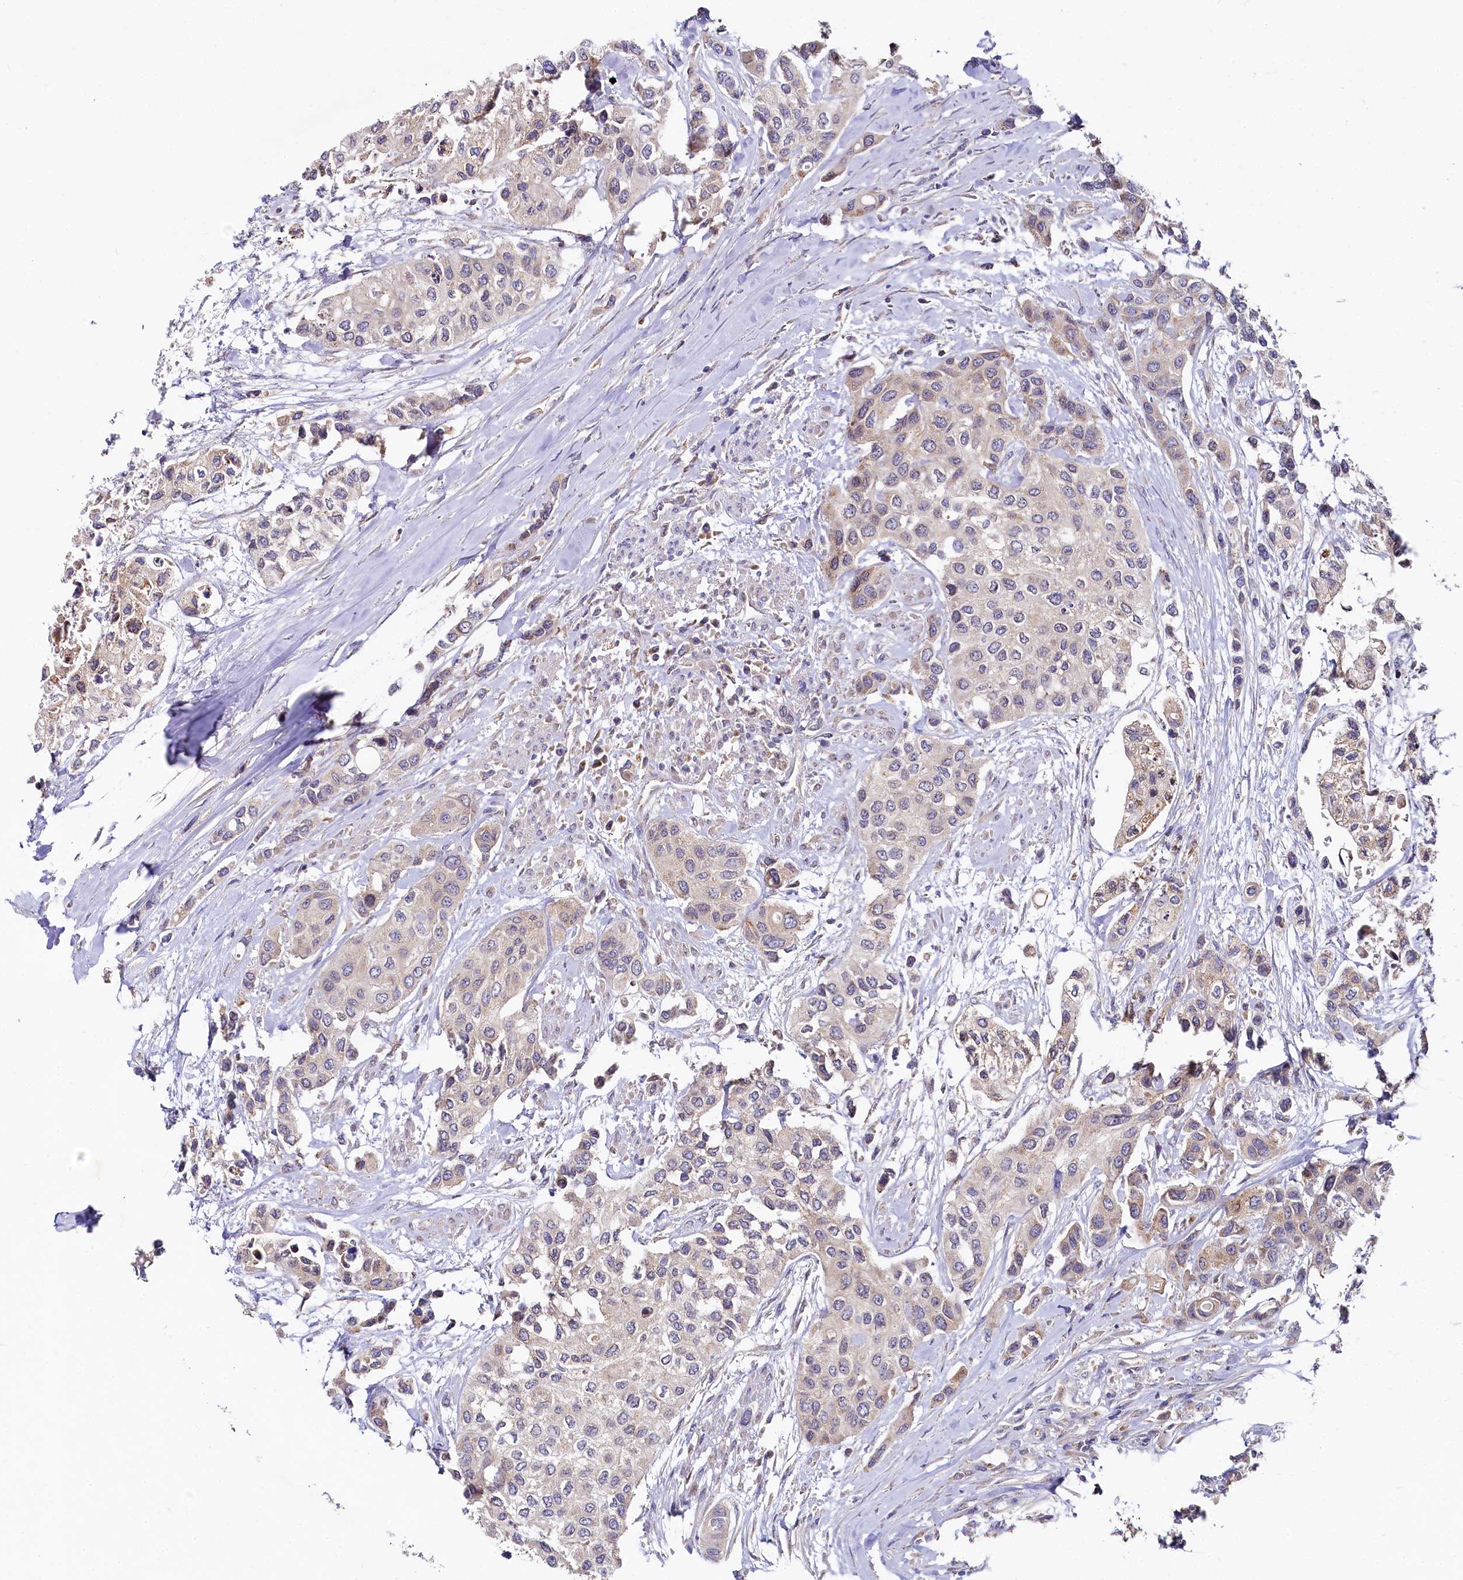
{"staining": {"intensity": "weak", "quantity": "<25%", "location": "cytoplasmic/membranous"}, "tissue": "urothelial cancer", "cell_type": "Tumor cells", "image_type": "cancer", "snomed": [{"axis": "morphology", "description": "Normal tissue, NOS"}, {"axis": "morphology", "description": "Urothelial carcinoma, High grade"}, {"axis": "topography", "description": "Vascular tissue"}, {"axis": "topography", "description": "Urinary bladder"}], "caption": "This is an immunohistochemistry histopathology image of human high-grade urothelial carcinoma. There is no staining in tumor cells.", "gene": "SPINK9", "patient": {"sex": "female", "age": 56}}